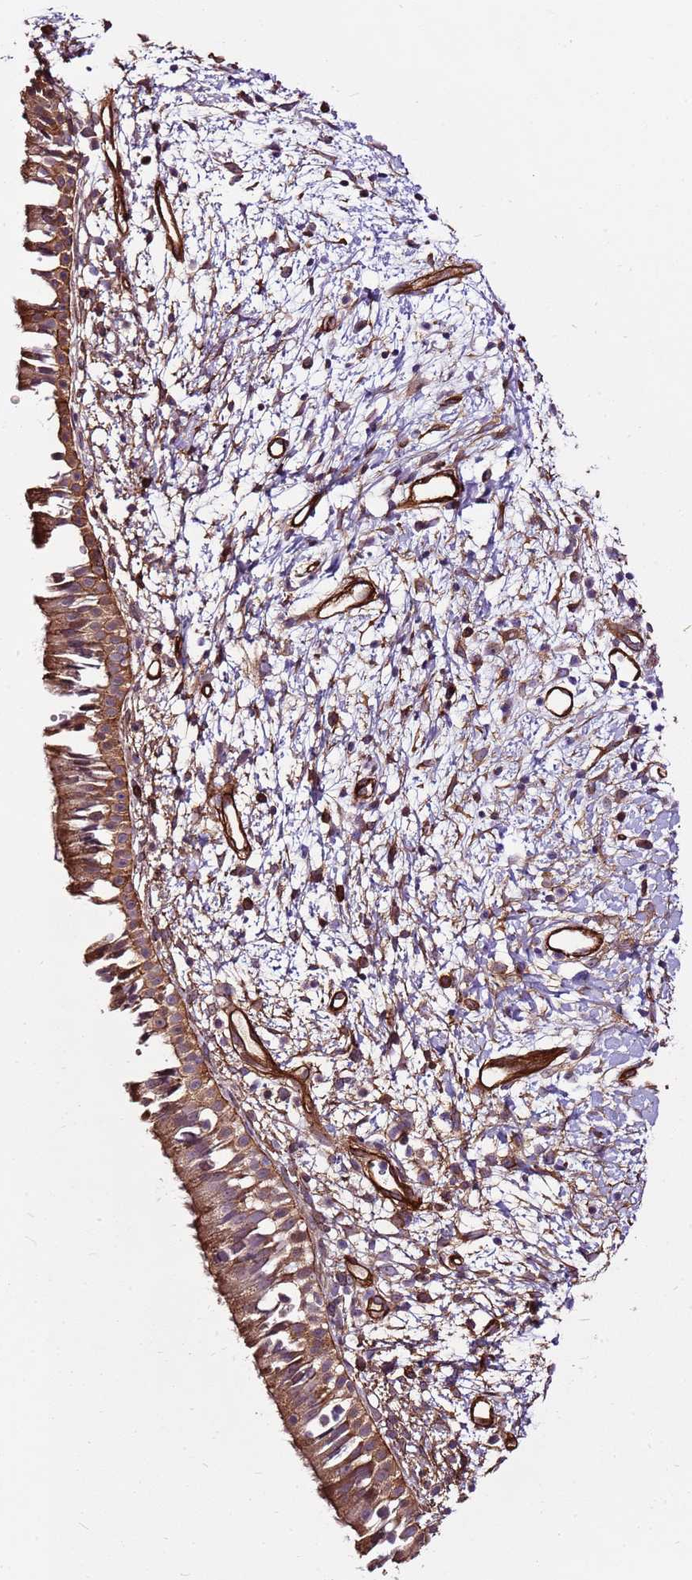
{"staining": {"intensity": "moderate", "quantity": ">75%", "location": "cytoplasmic/membranous"}, "tissue": "nasopharynx", "cell_type": "Respiratory epithelial cells", "image_type": "normal", "snomed": [{"axis": "morphology", "description": "Normal tissue, NOS"}, {"axis": "topography", "description": "Nasopharynx"}], "caption": "Respiratory epithelial cells demonstrate medium levels of moderate cytoplasmic/membranous expression in approximately >75% of cells in unremarkable nasopharynx. (DAB (3,3'-diaminobenzidine) IHC with brightfield microscopy, high magnification).", "gene": "ZNF827", "patient": {"sex": "male", "age": 22}}